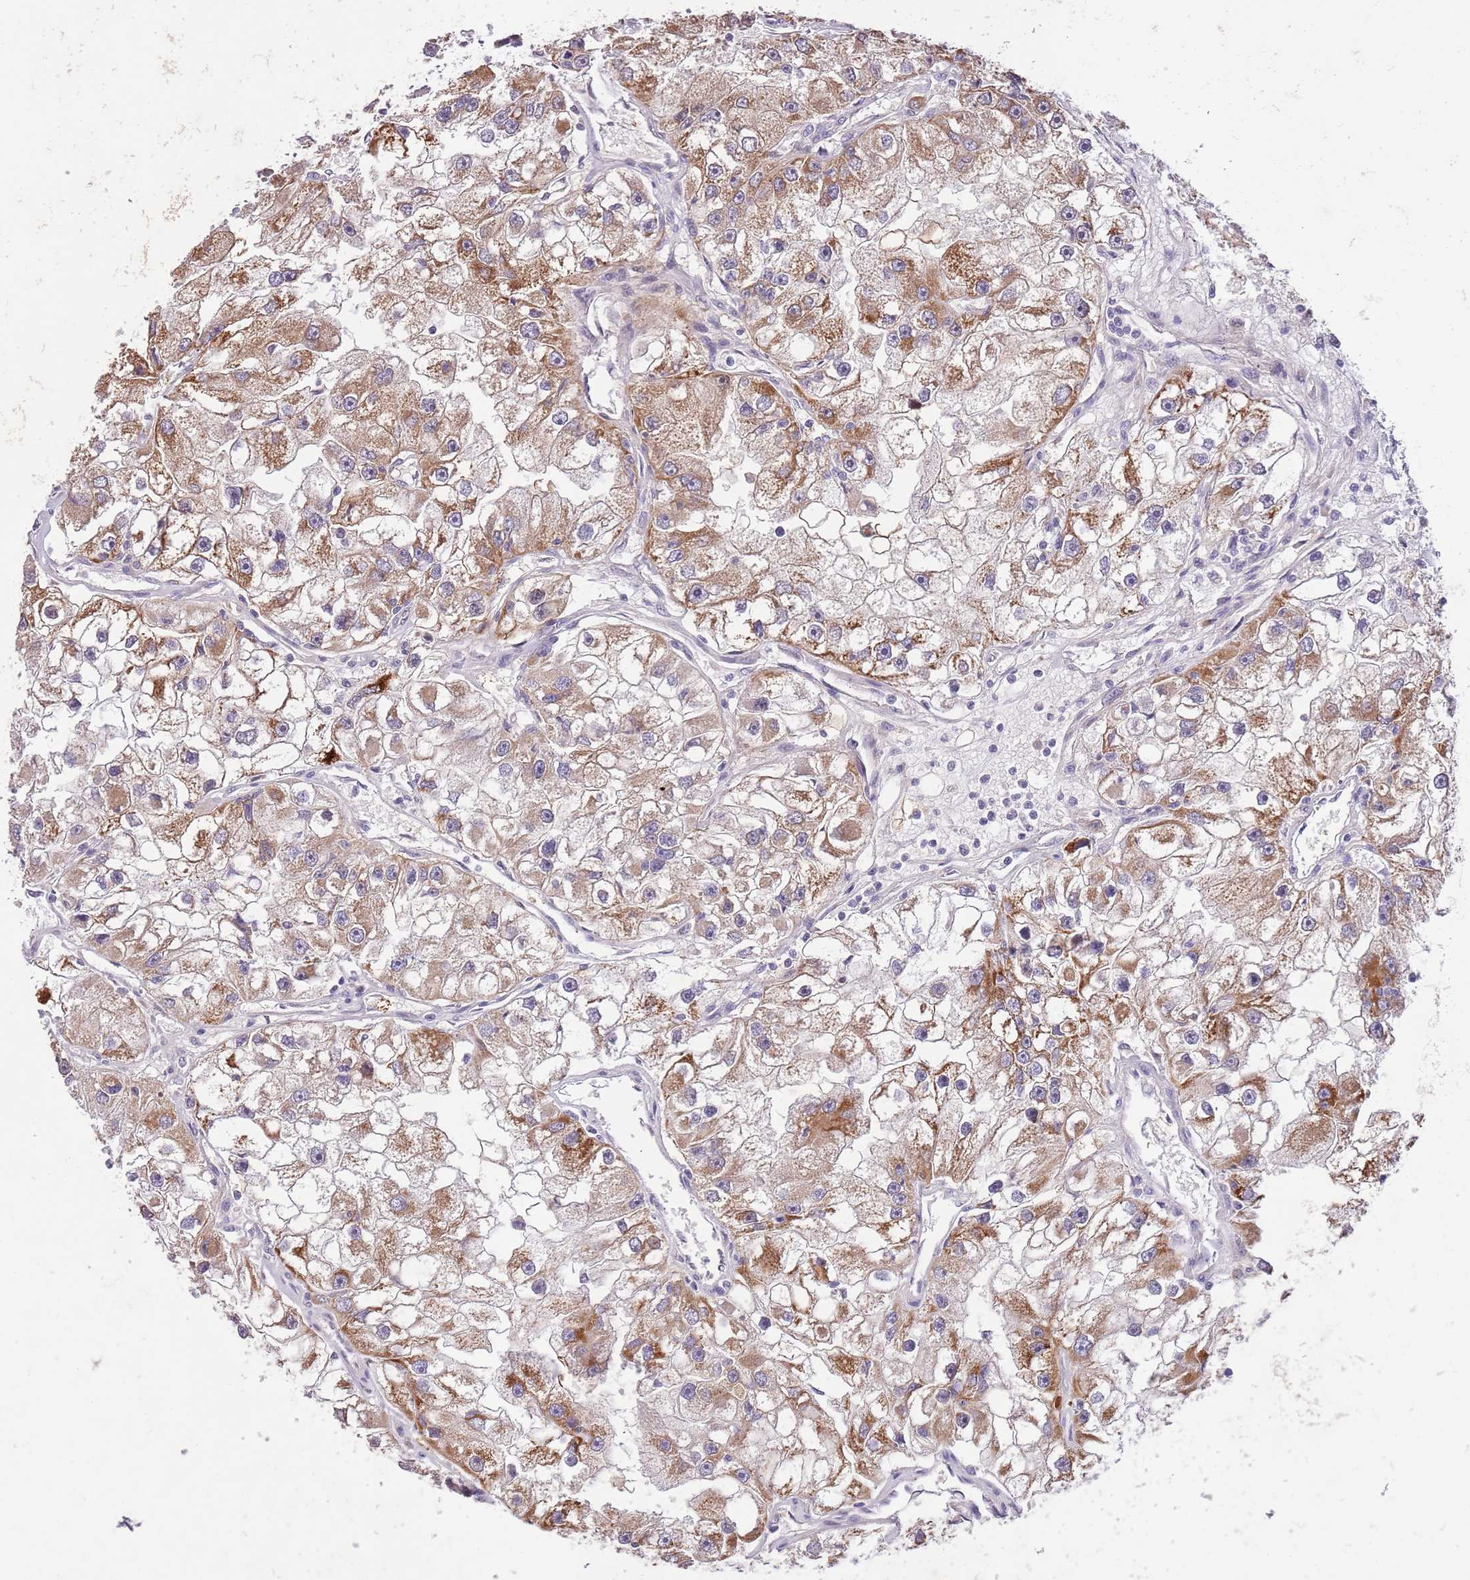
{"staining": {"intensity": "moderate", "quantity": "25%-75%", "location": "cytoplasmic/membranous"}, "tissue": "renal cancer", "cell_type": "Tumor cells", "image_type": "cancer", "snomed": [{"axis": "morphology", "description": "Adenocarcinoma, NOS"}, {"axis": "topography", "description": "Kidney"}], "caption": "Protein expression analysis of human renal cancer (adenocarcinoma) reveals moderate cytoplasmic/membranous expression in about 25%-75% of tumor cells. The protein of interest is stained brown, and the nuclei are stained in blue (DAB IHC with brightfield microscopy, high magnification).", "gene": "ZNF658", "patient": {"sex": "male", "age": 63}}